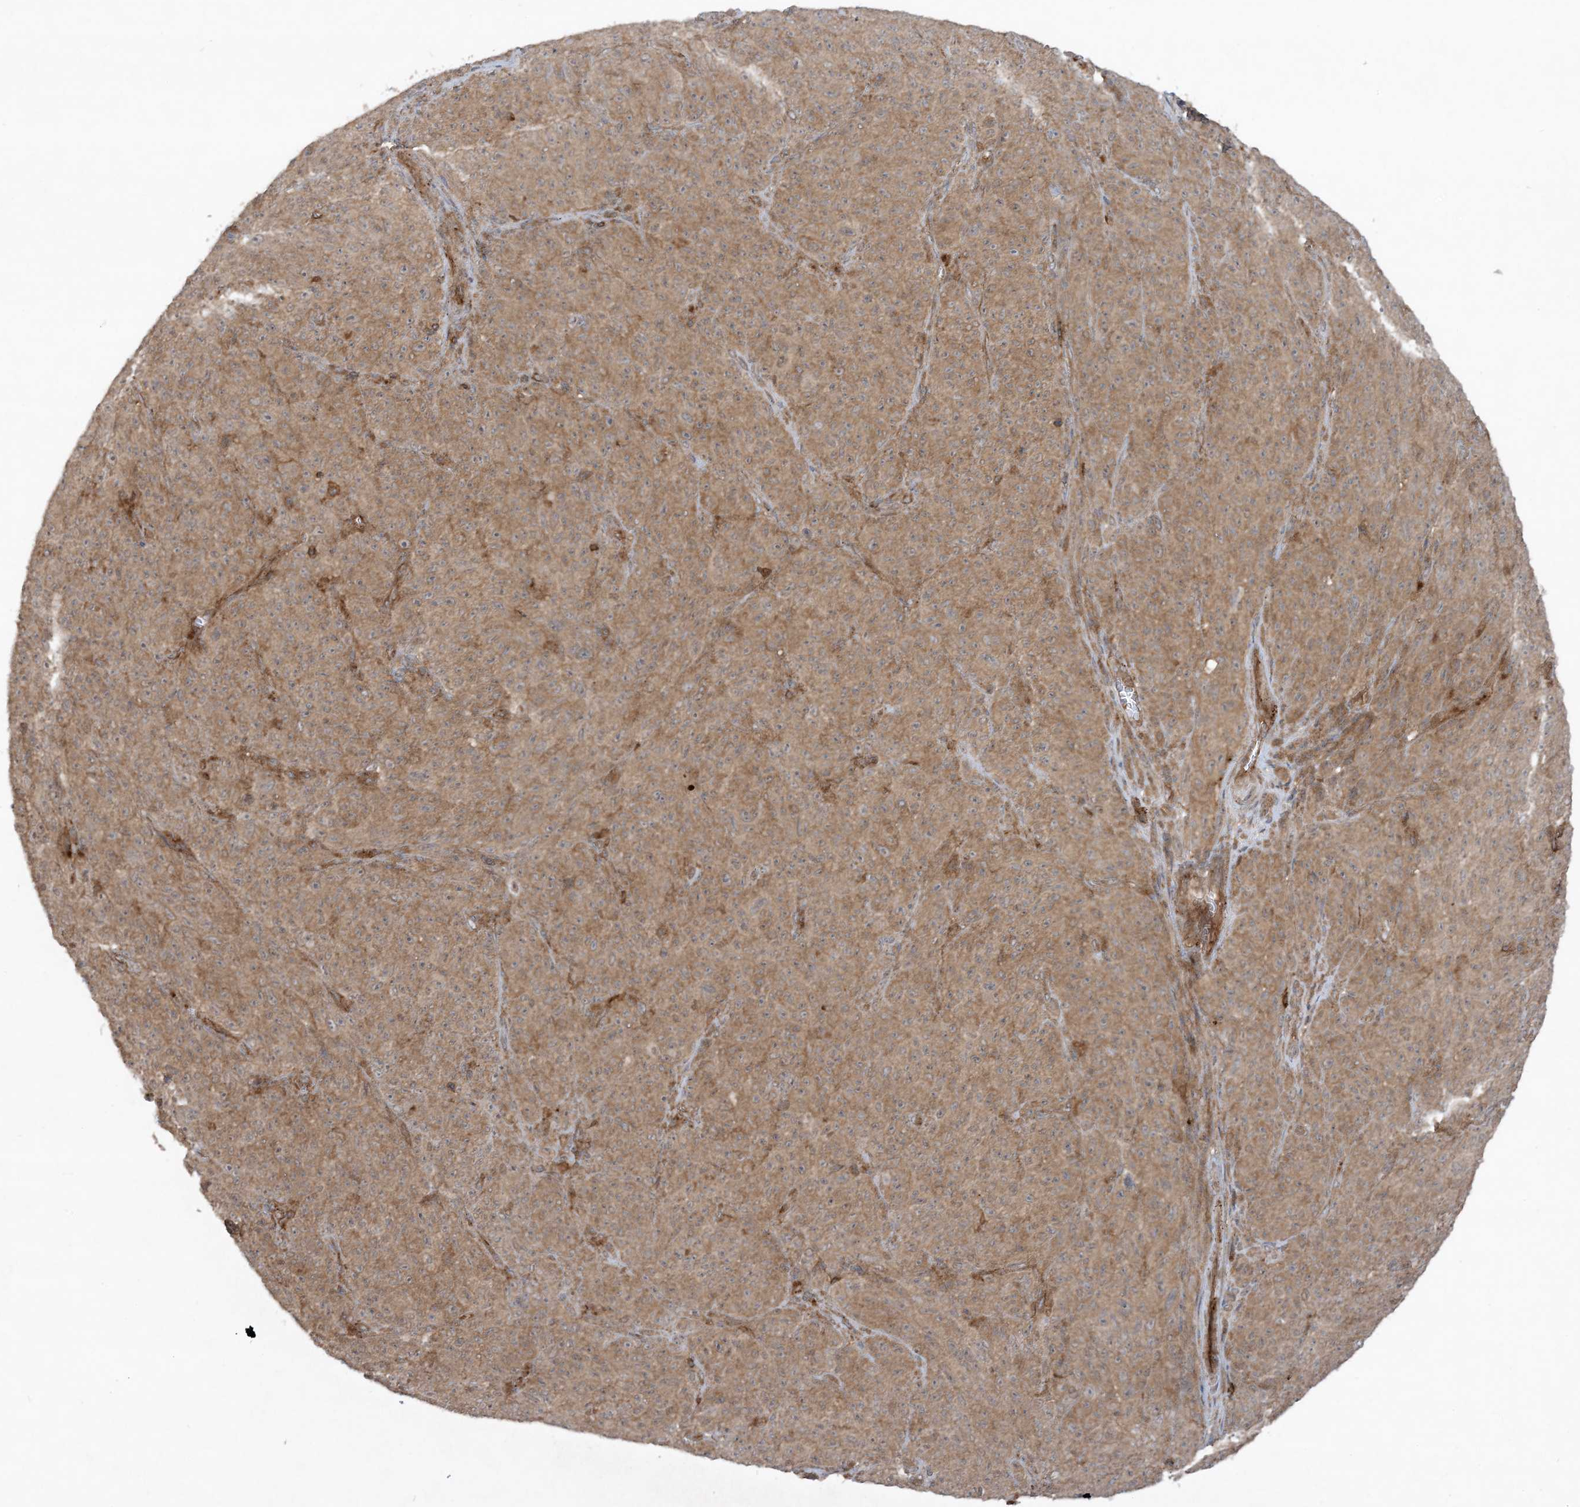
{"staining": {"intensity": "moderate", "quantity": ">75%", "location": "cytoplasmic/membranous"}, "tissue": "melanoma", "cell_type": "Tumor cells", "image_type": "cancer", "snomed": [{"axis": "morphology", "description": "Malignant melanoma, NOS"}, {"axis": "topography", "description": "Skin"}], "caption": "Melanoma was stained to show a protein in brown. There is medium levels of moderate cytoplasmic/membranous staining in approximately >75% of tumor cells.", "gene": "STAM2", "patient": {"sex": "female", "age": 82}}